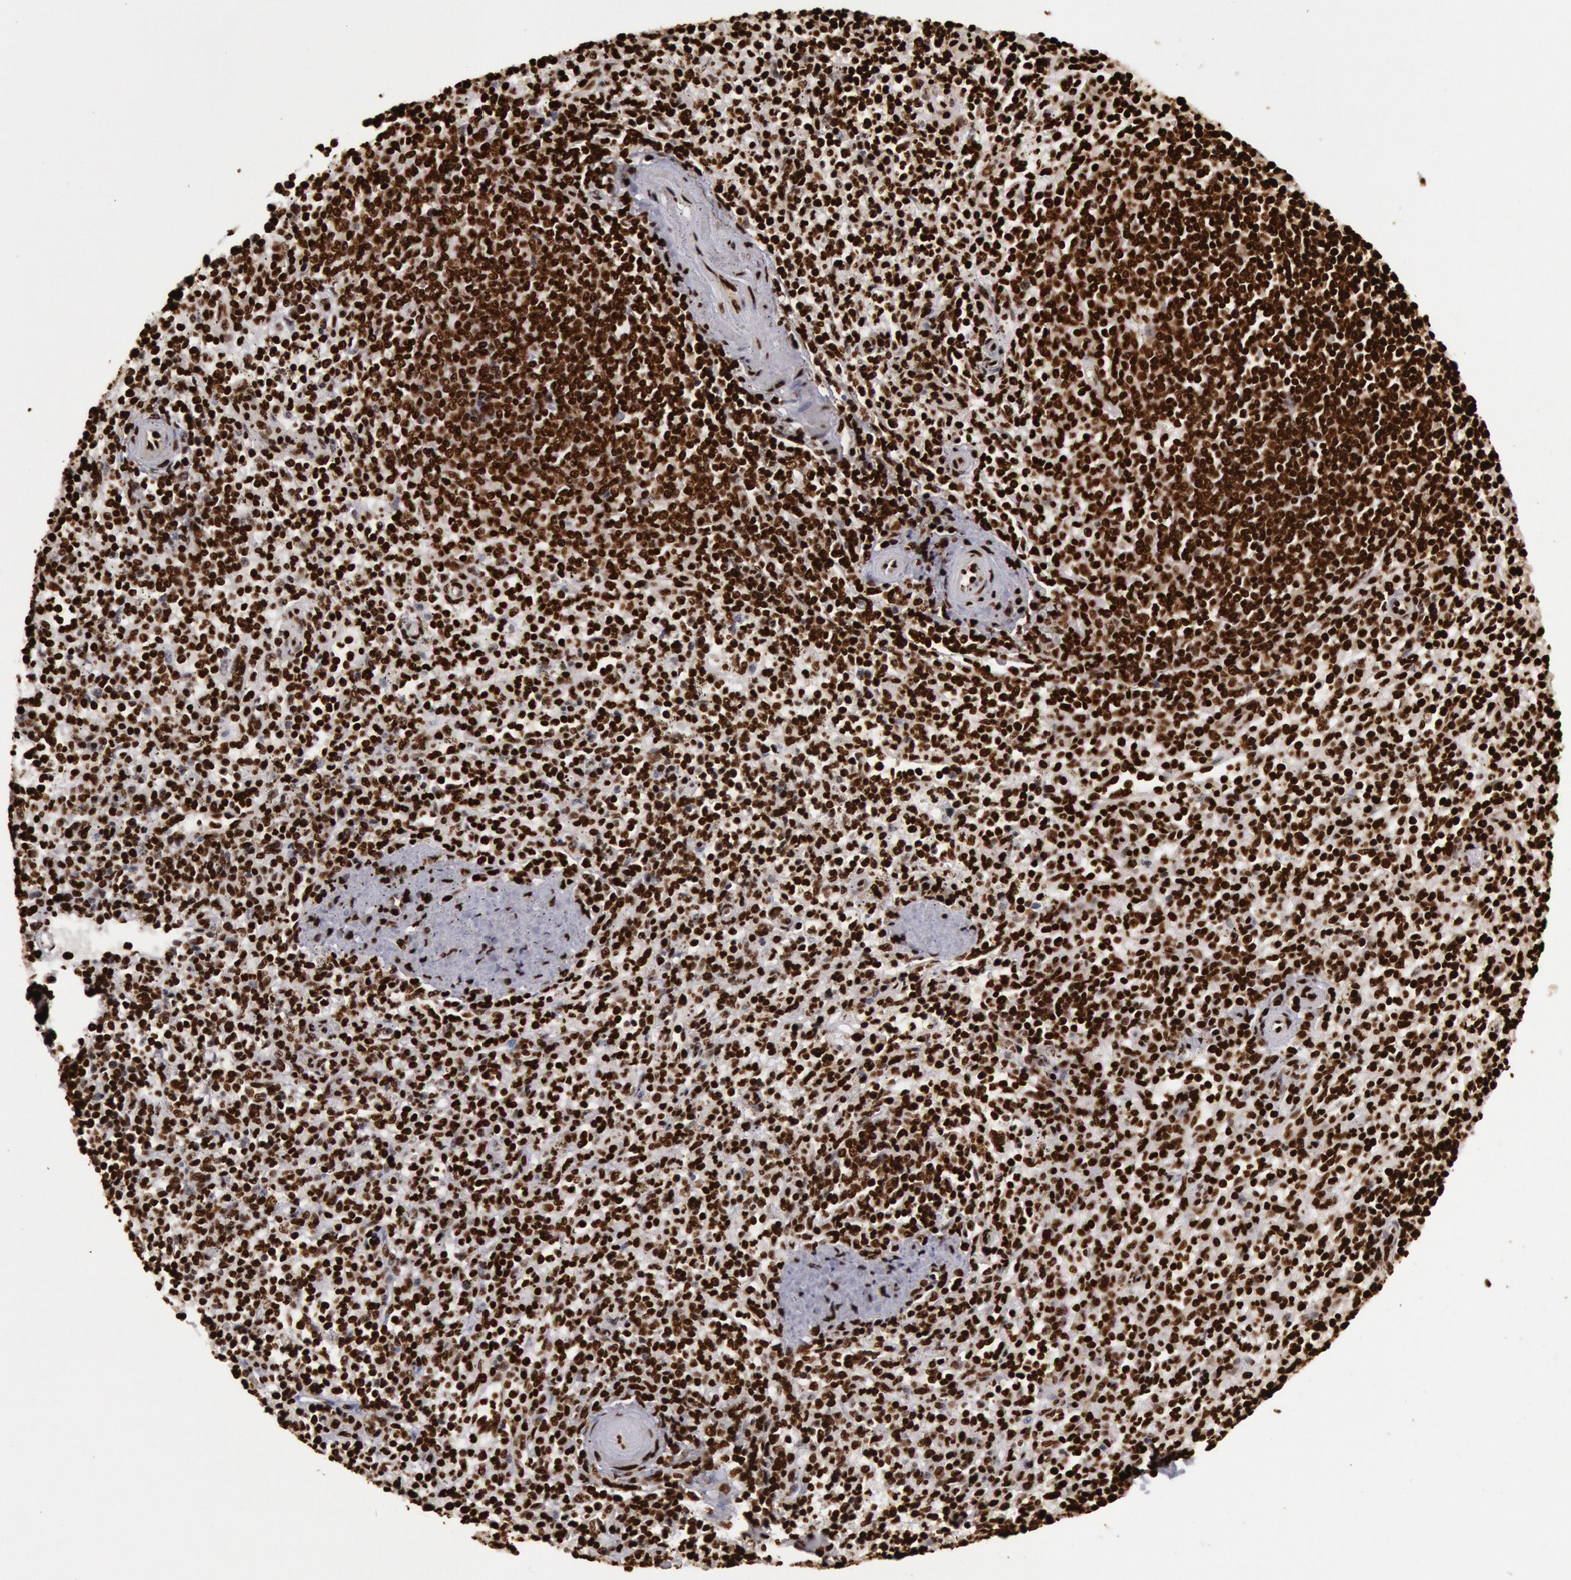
{"staining": {"intensity": "strong", "quantity": ">75%", "location": "nuclear"}, "tissue": "spleen", "cell_type": "Cells in red pulp", "image_type": "normal", "snomed": [{"axis": "morphology", "description": "Normal tissue, NOS"}, {"axis": "topography", "description": "Spleen"}], "caption": "Cells in red pulp exhibit high levels of strong nuclear staining in about >75% of cells in unremarkable spleen. The staining is performed using DAB (3,3'-diaminobenzidine) brown chromogen to label protein expression. The nuclei are counter-stained blue using hematoxylin.", "gene": "H3", "patient": {"sex": "male", "age": 72}}